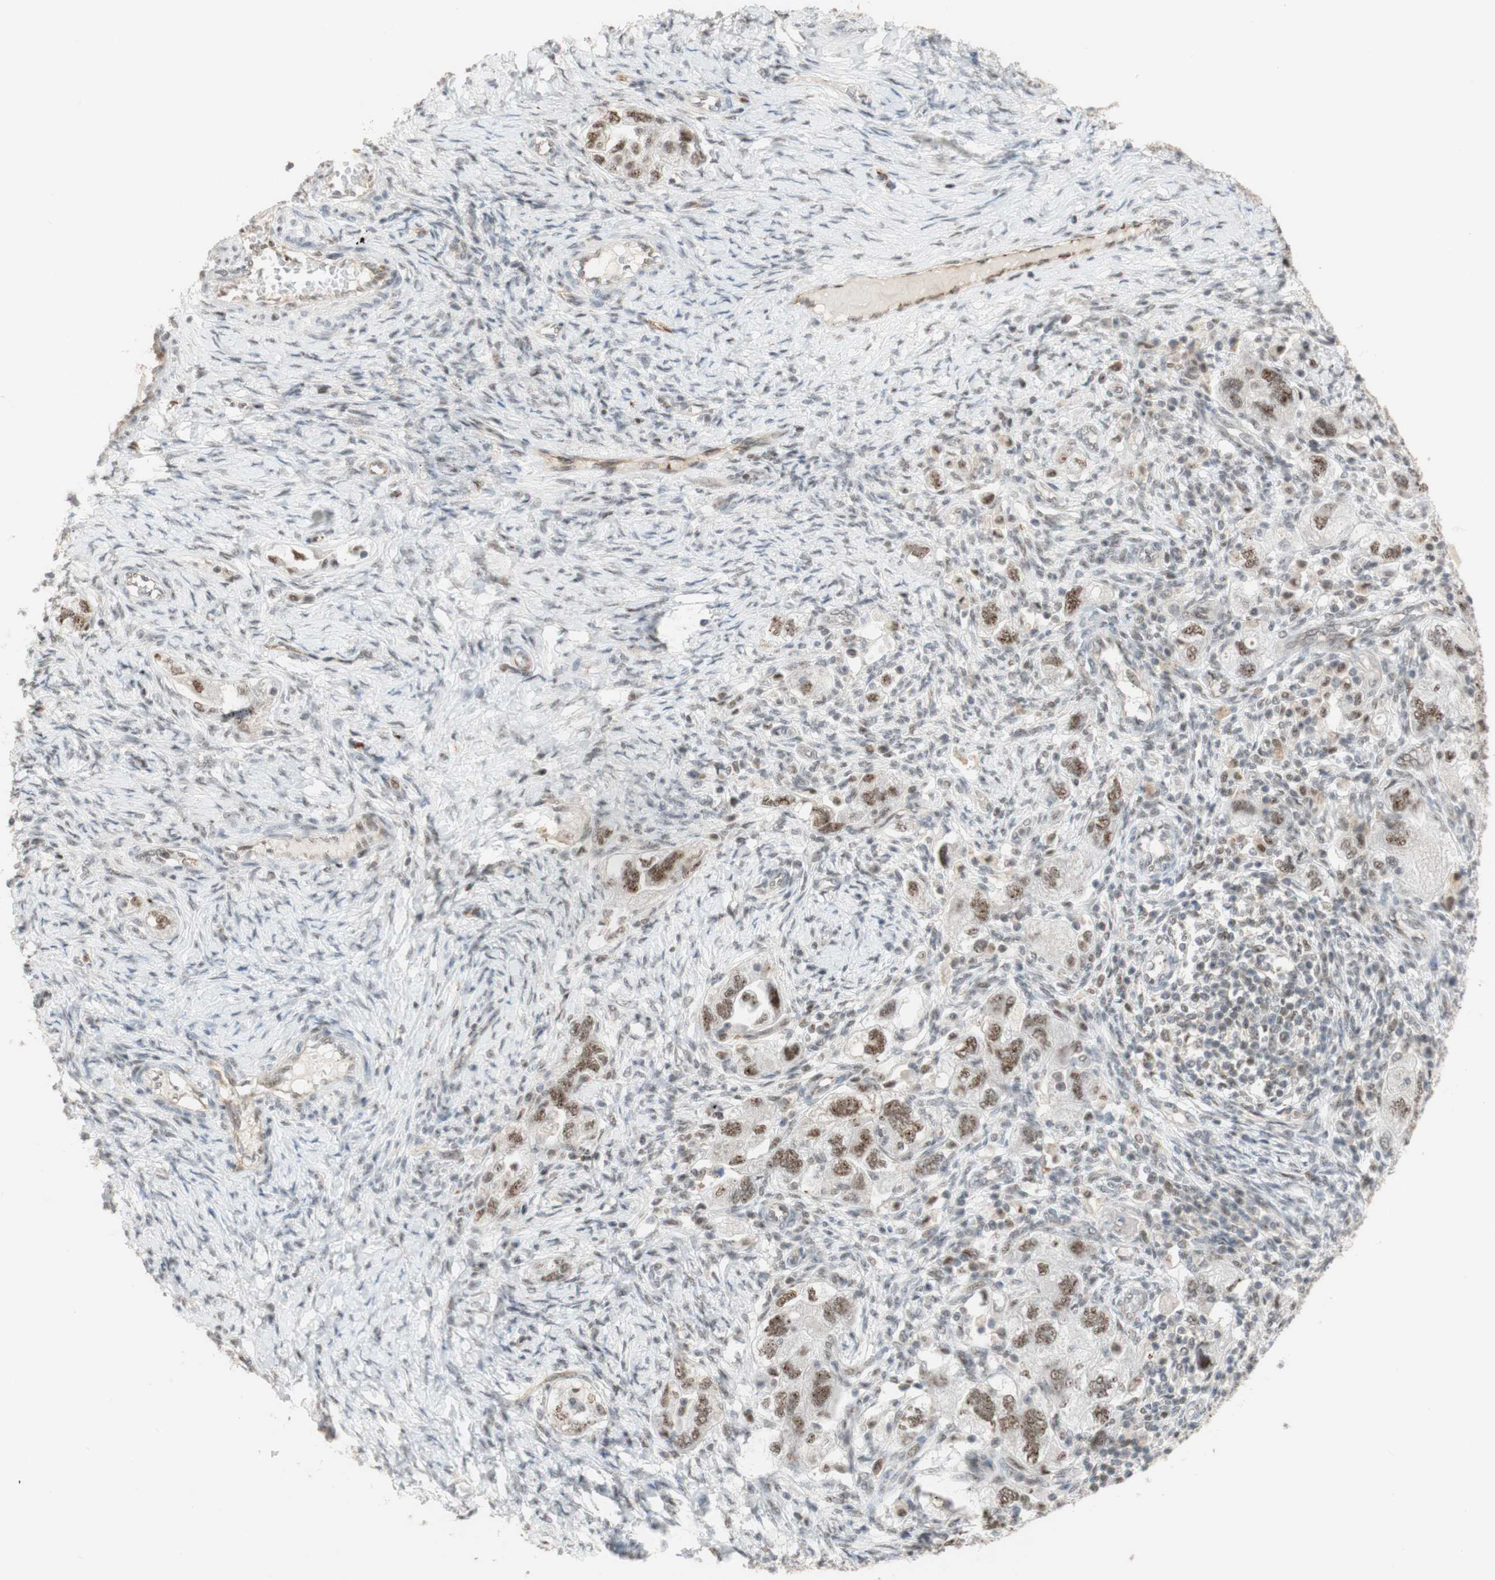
{"staining": {"intensity": "moderate", "quantity": ">75%", "location": "nuclear"}, "tissue": "ovarian cancer", "cell_type": "Tumor cells", "image_type": "cancer", "snomed": [{"axis": "morphology", "description": "Carcinoma, NOS"}, {"axis": "morphology", "description": "Cystadenocarcinoma, serous, NOS"}, {"axis": "topography", "description": "Ovary"}], "caption": "IHC staining of ovarian cancer, which demonstrates medium levels of moderate nuclear positivity in about >75% of tumor cells indicating moderate nuclear protein expression. The staining was performed using DAB (3,3'-diaminobenzidine) (brown) for protein detection and nuclei were counterstained in hematoxylin (blue).", "gene": "SAP18", "patient": {"sex": "female", "age": 69}}